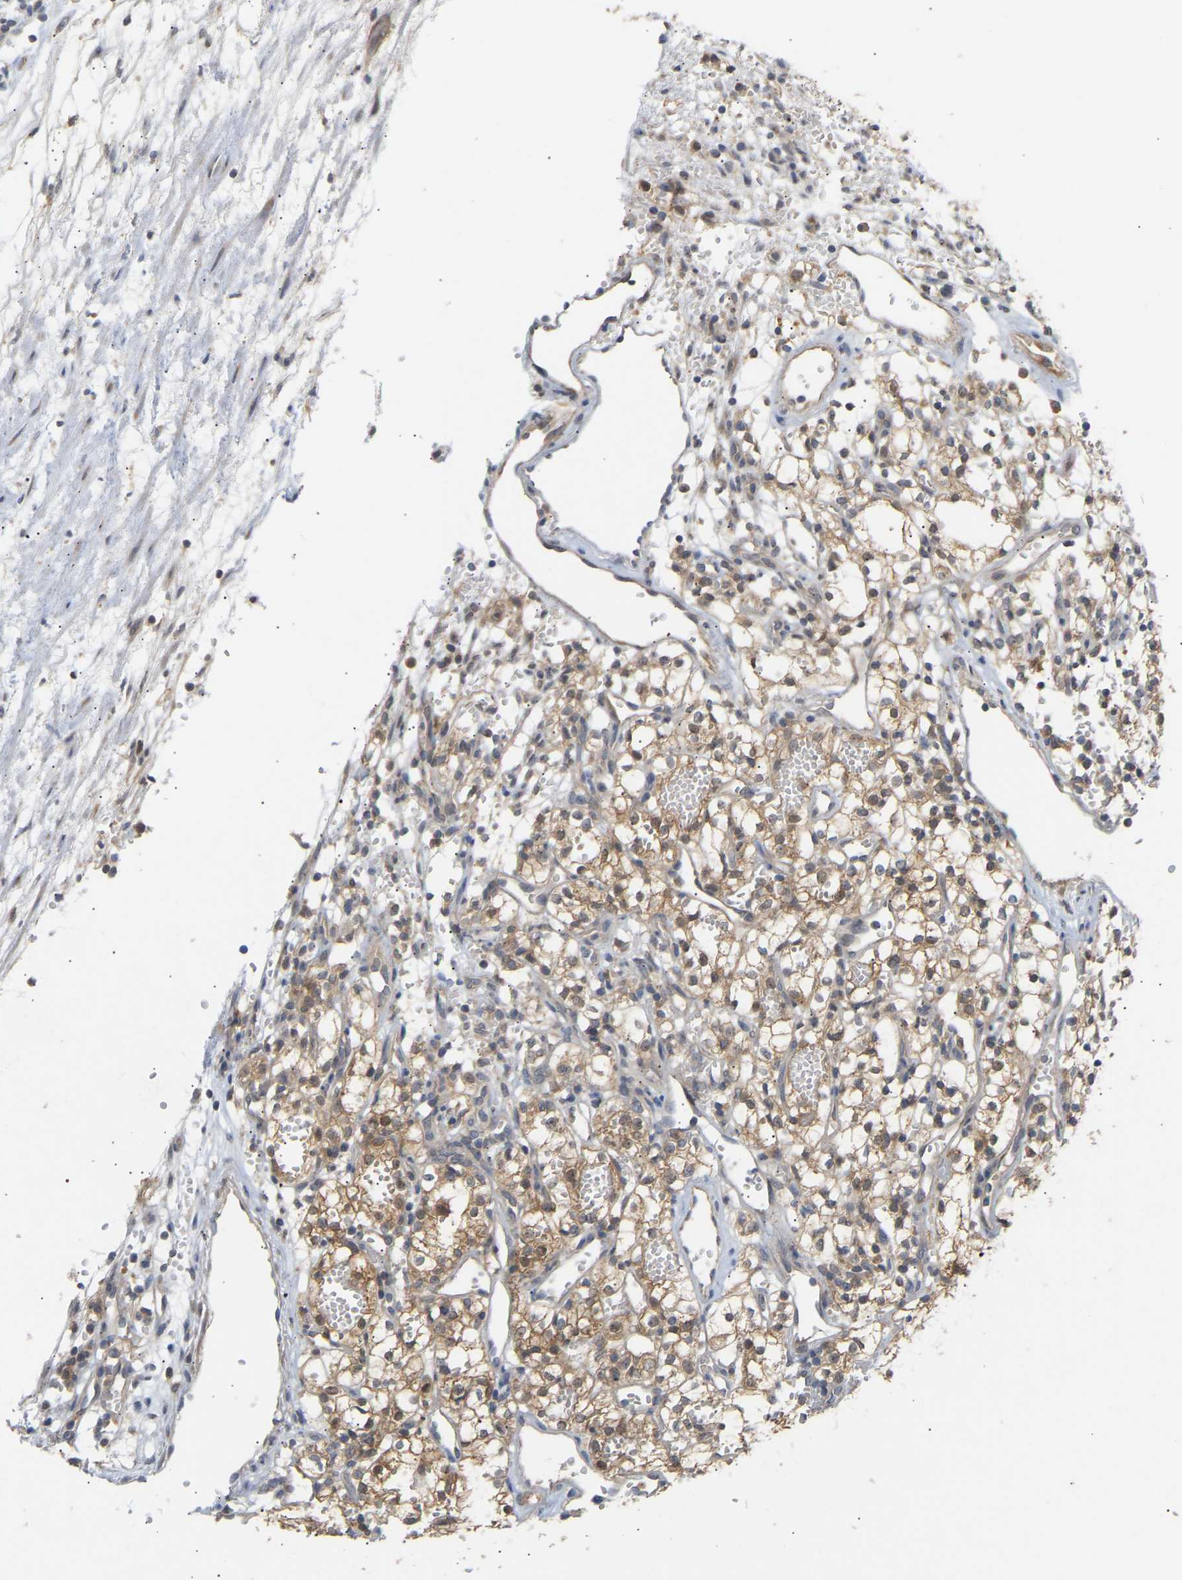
{"staining": {"intensity": "moderate", "quantity": ">75%", "location": "cytoplasmic/membranous"}, "tissue": "renal cancer", "cell_type": "Tumor cells", "image_type": "cancer", "snomed": [{"axis": "morphology", "description": "Adenocarcinoma, NOS"}, {"axis": "topography", "description": "Kidney"}], "caption": "A histopathology image of human renal adenocarcinoma stained for a protein exhibits moderate cytoplasmic/membranous brown staining in tumor cells.", "gene": "TPMT", "patient": {"sex": "male", "age": 59}}